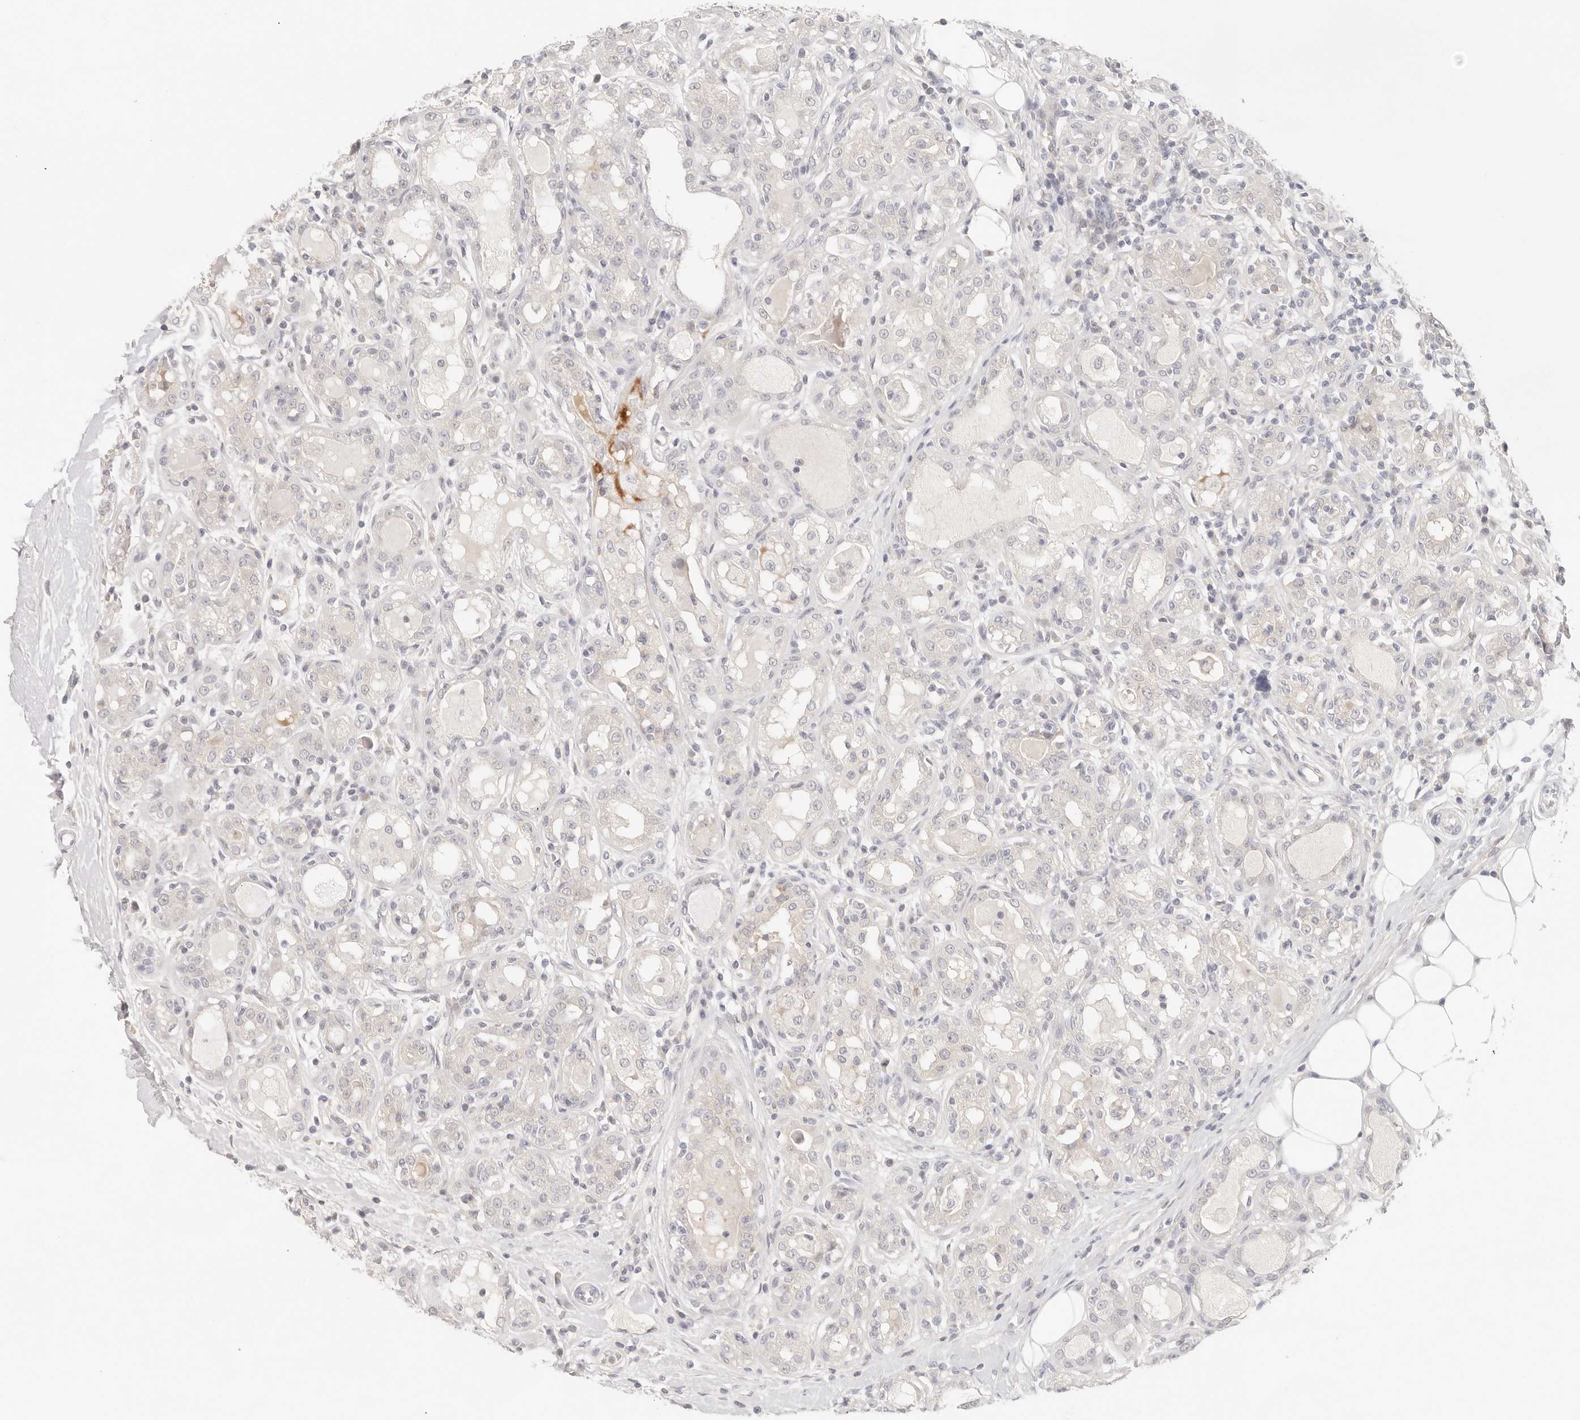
{"staining": {"intensity": "negative", "quantity": "none", "location": "none"}, "tissue": "breast cancer", "cell_type": "Tumor cells", "image_type": "cancer", "snomed": [{"axis": "morphology", "description": "Duct carcinoma"}, {"axis": "topography", "description": "Breast"}], "caption": "The micrograph reveals no significant staining in tumor cells of breast cancer. The staining is performed using DAB brown chromogen with nuclei counter-stained in using hematoxylin.", "gene": "SPHK1", "patient": {"sex": "female", "age": 27}}